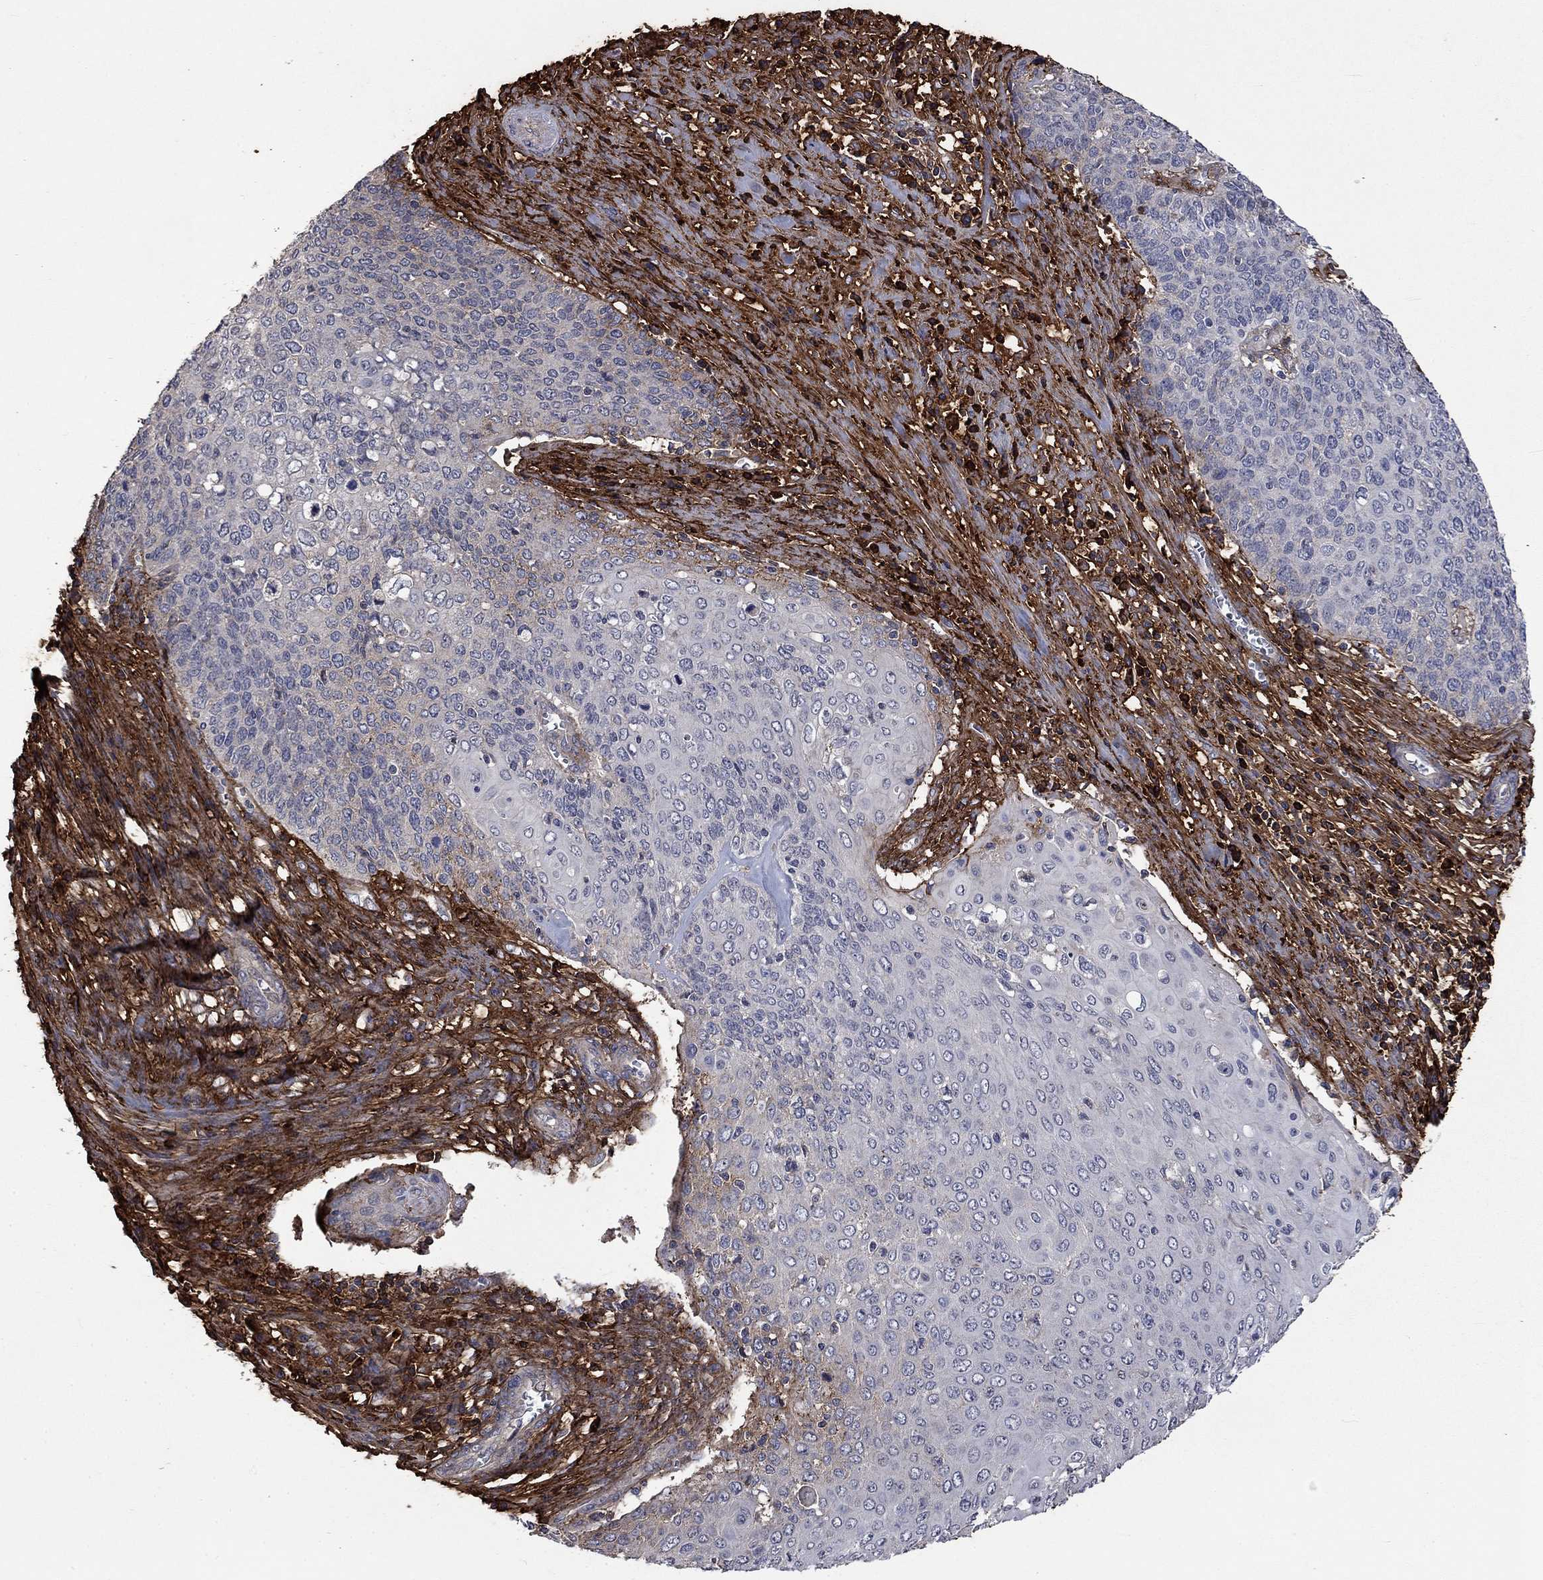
{"staining": {"intensity": "negative", "quantity": "none", "location": "none"}, "tissue": "cervical cancer", "cell_type": "Tumor cells", "image_type": "cancer", "snomed": [{"axis": "morphology", "description": "Squamous cell carcinoma, NOS"}, {"axis": "topography", "description": "Cervix"}], "caption": "The histopathology image demonstrates no staining of tumor cells in squamous cell carcinoma (cervical).", "gene": "VCAN", "patient": {"sex": "female", "age": 39}}